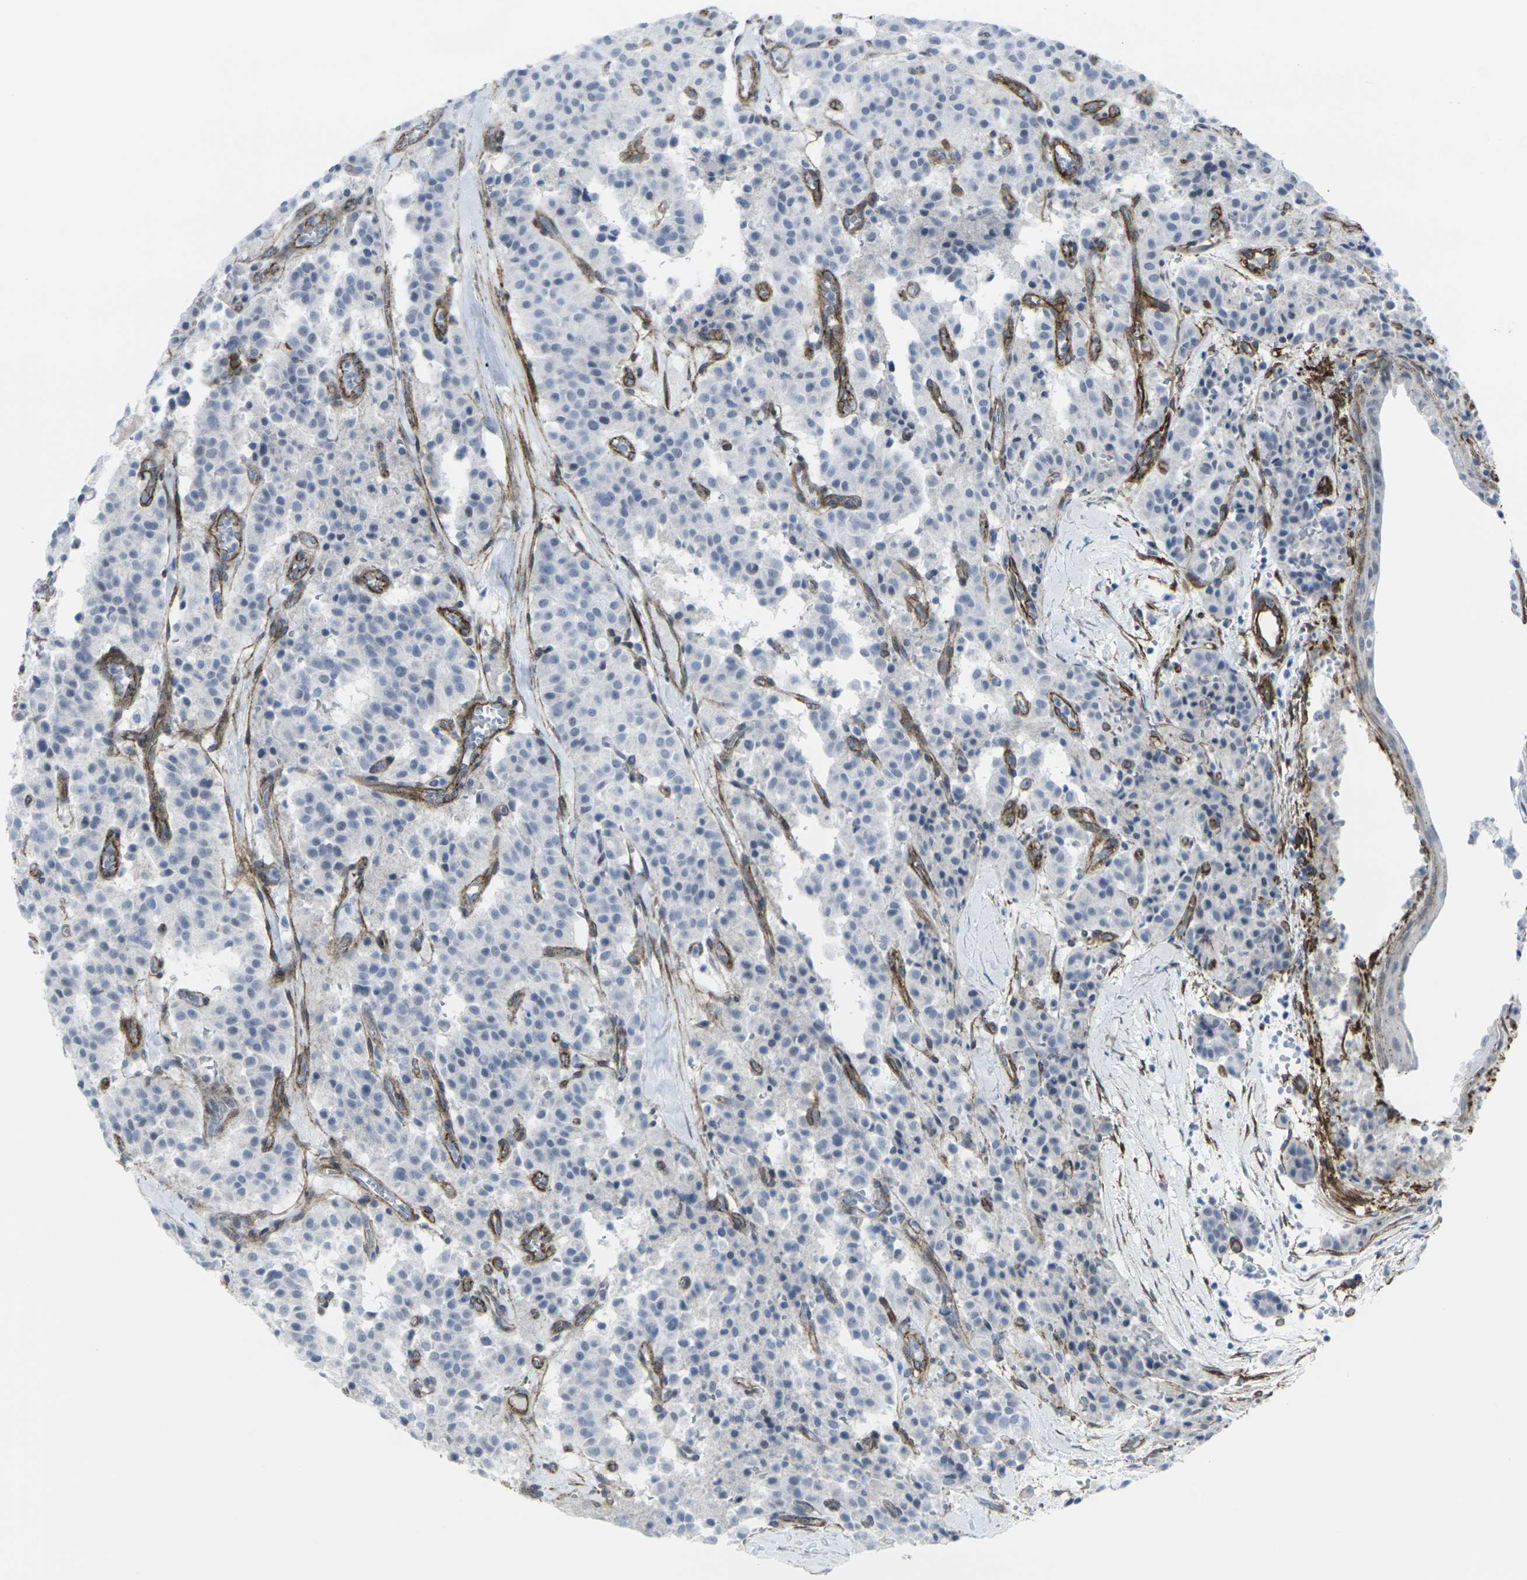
{"staining": {"intensity": "negative", "quantity": "none", "location": "none"}, "tissue": "carcinoid", "cell_type": "Tumor cells", "image_type": "cancer", "snomed": [{"axis": "morphology", "description": "Carcinoid, malignant, NOS"}, {"axis": "topography", "description": "Lung"}], "caption": "Carcinoid (malignant) was stained to show a protein in brown. There is no significant positivity in tumor cells.", "gene": "CDH11", "patient": {"sex": "male", "age": 30}}